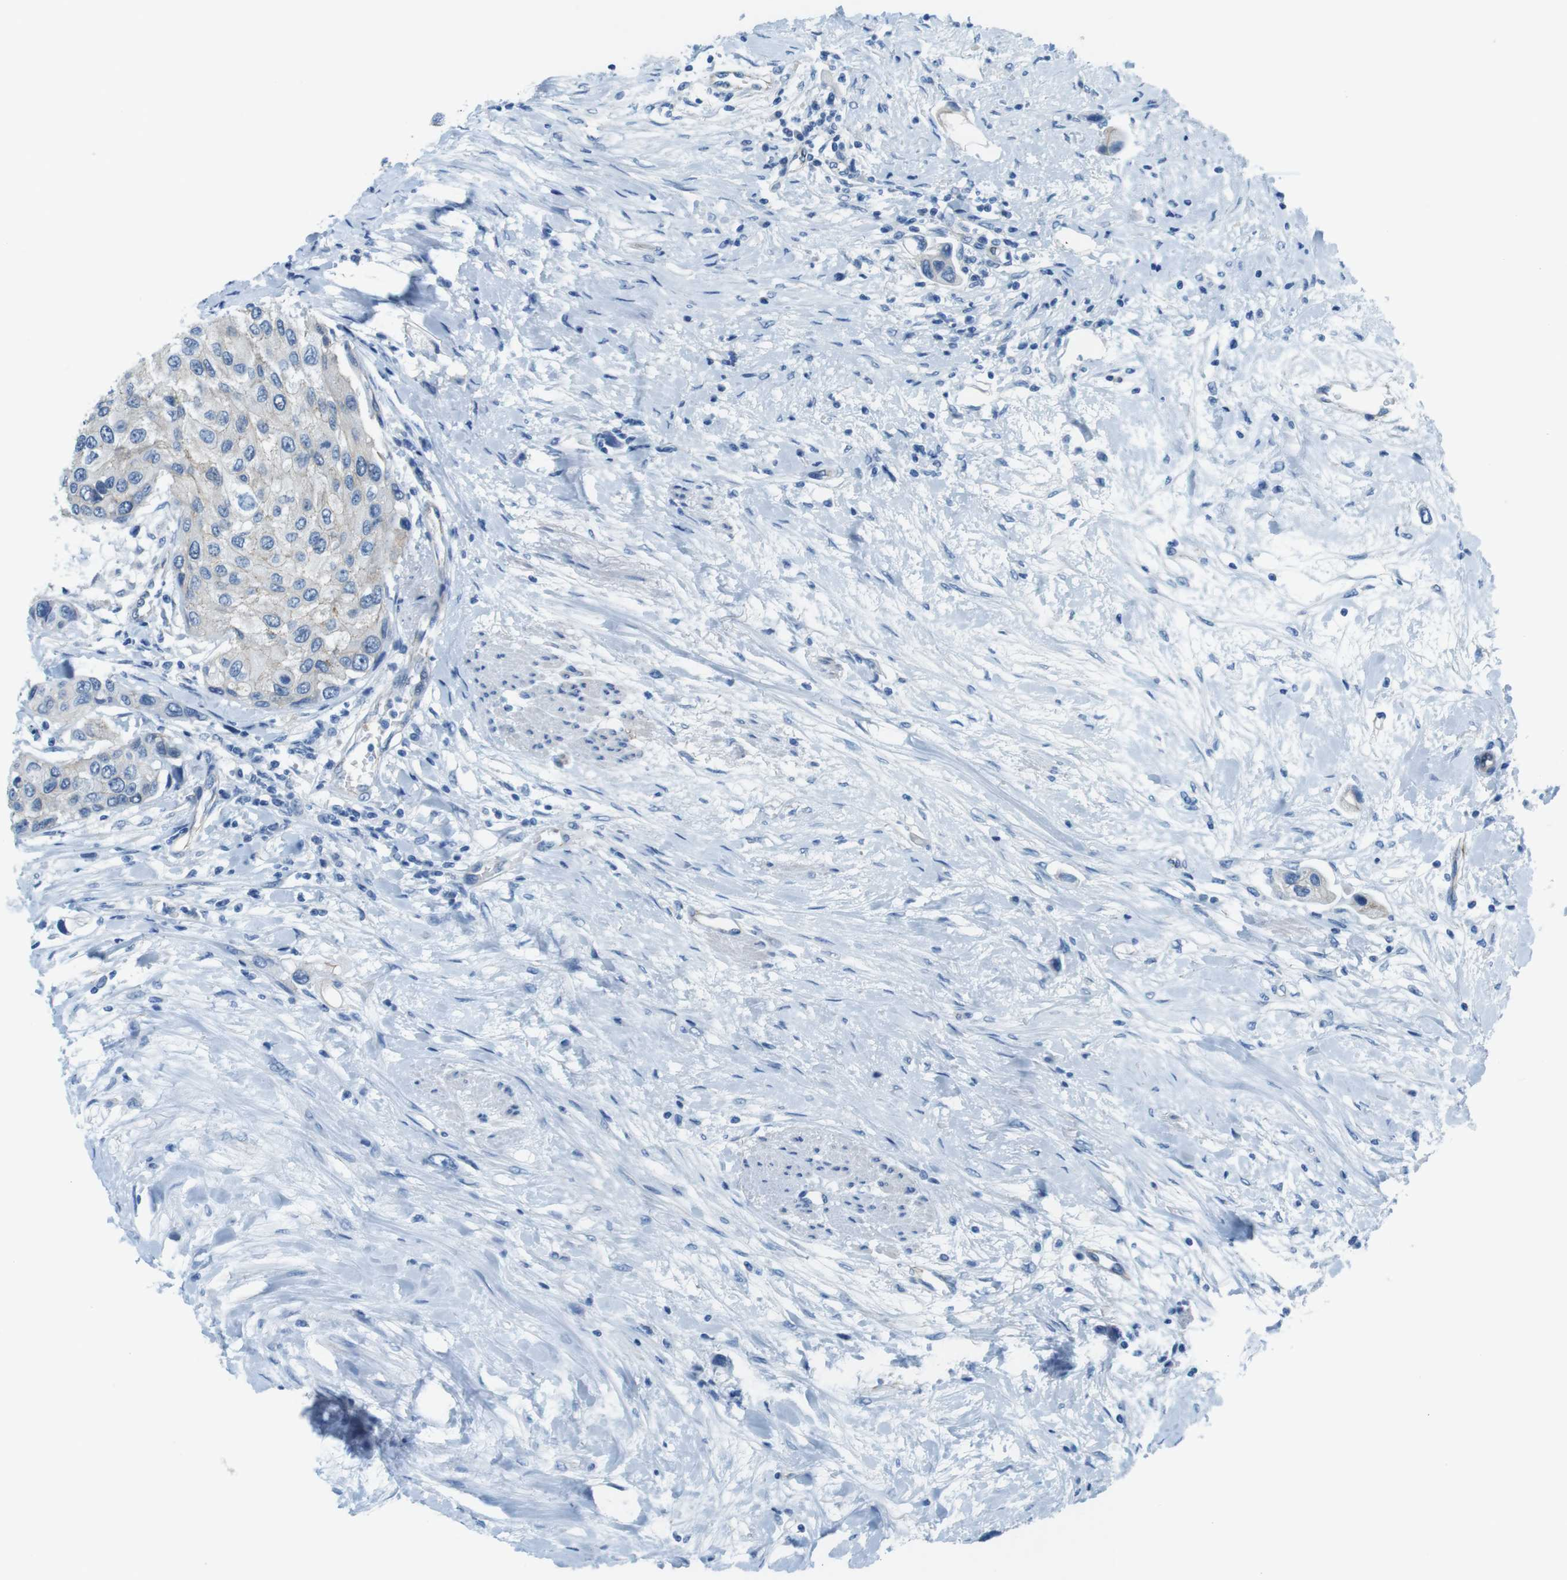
{"staining": {"intensity": "negative", "quantity": "none", "location": "none"}, "tissue": "urothelial cancer", "cell_type": "Tumor cells", "image_type": "cancer", "snomed": [{"axis": "morphology", "description": "Urothelial carcinoma, High grade"}, {"axis": "topography", "description": "Urinary bladder"}], "caption": "Immunohistochemical staining of urothelial cancer displays no significant staining in tumor cells.", "gene": "SLC6A6", "patient": {"sex": "female", "age": 56}}